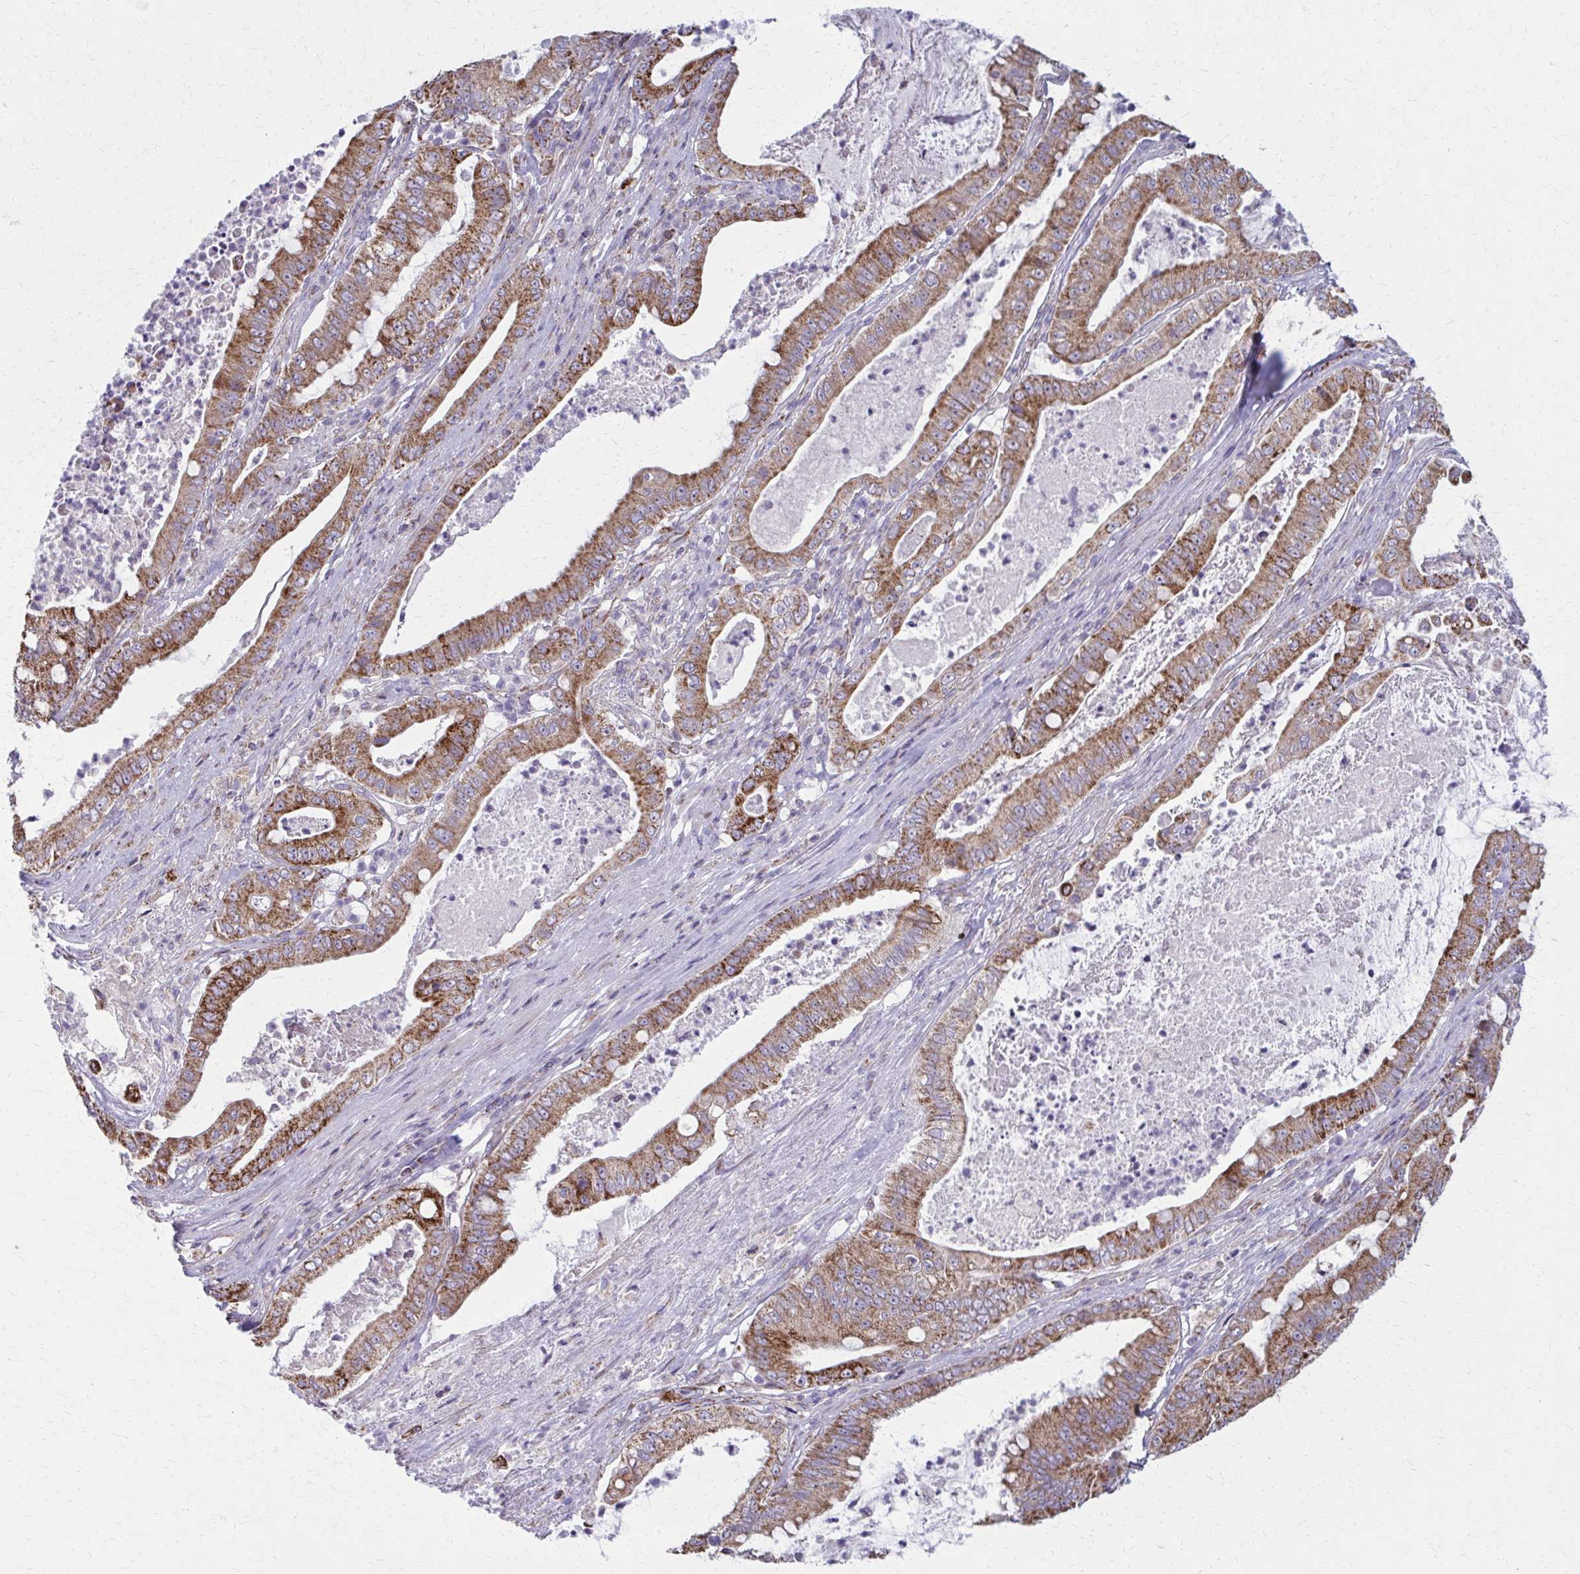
{"staining": {"intensity": "strong", "quantity": ">75%", "location": "cytoplasmic/membranous"}, "tissue": "pancreatic cancer", "cell_type": "Tumor cells", "image_type": "cancer", "snomed": [{"axis": "morphology", "description": "Adenocarcinoma, NOS"}, {"axis": "topography", "description": "Pancreas"}], "caption": "Tumor cells exhibit strong cytoplasmic/membranous positivity in approximately >75% of cells in pancreatic cancer.", "gene": "TVP23A", "patient": {"sex": "male", "age": 71}}